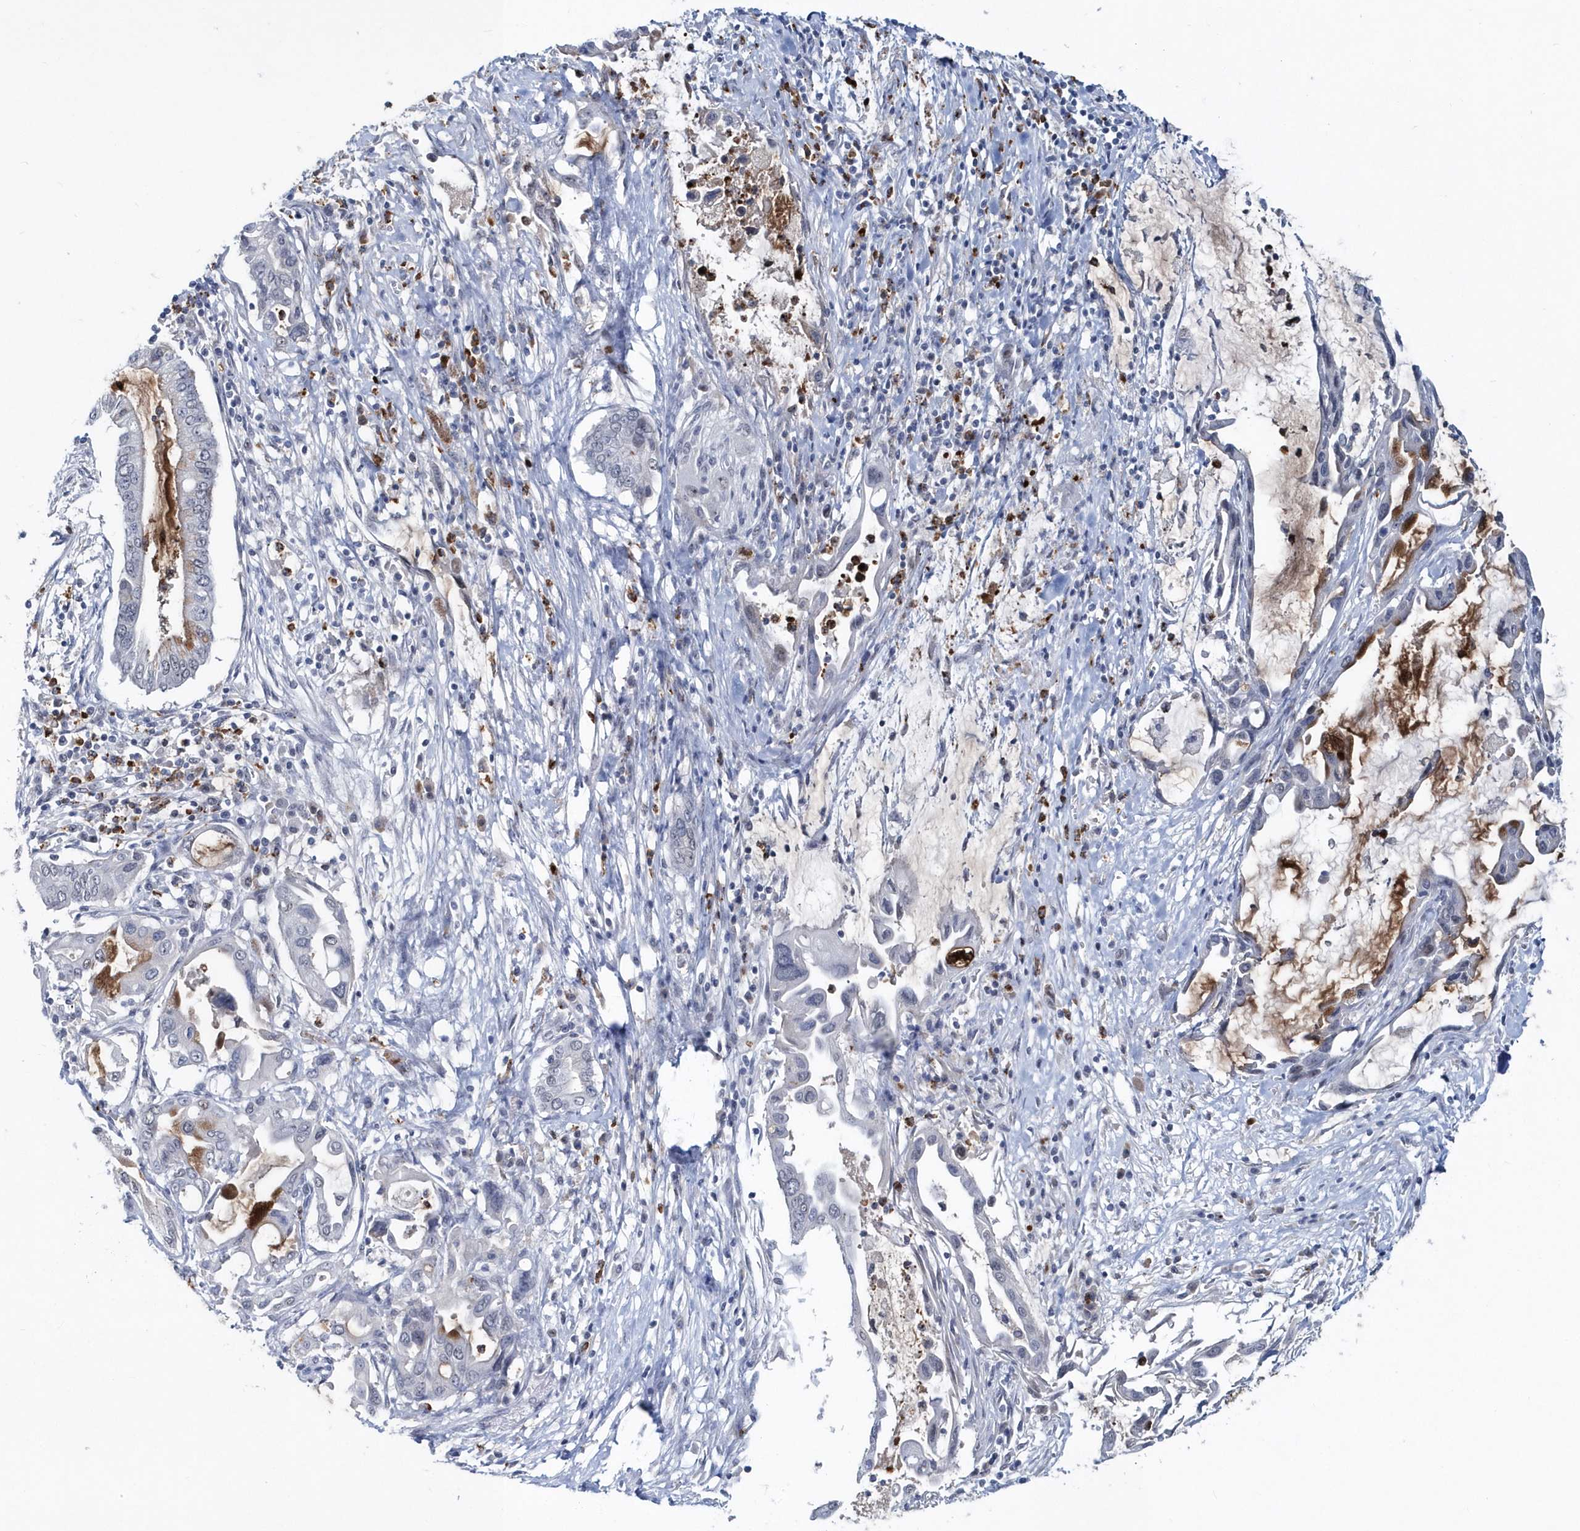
{"staining": {"intensity": "strong", "quantity": "<25%", "location": "cytoplasmic/membranous"}, "tissue": "pancreatic cancer", "cell_type": "Tumor cells", "image_type": "cancer", "snomed": [{"axis": "morphology", "description": "Adenocarcinoma, NOS"}, {"axis": "topography", "description": "Pancreas"}], "caption": "Immunohistochemistry (IHC) of human pancreatic cancer exhibits medium levels of strong cytoplasmic/membranous staining in about <25% of tumor cells.", "gene": "ASCL4", "patient": {"sex": "female", "age": 57}}